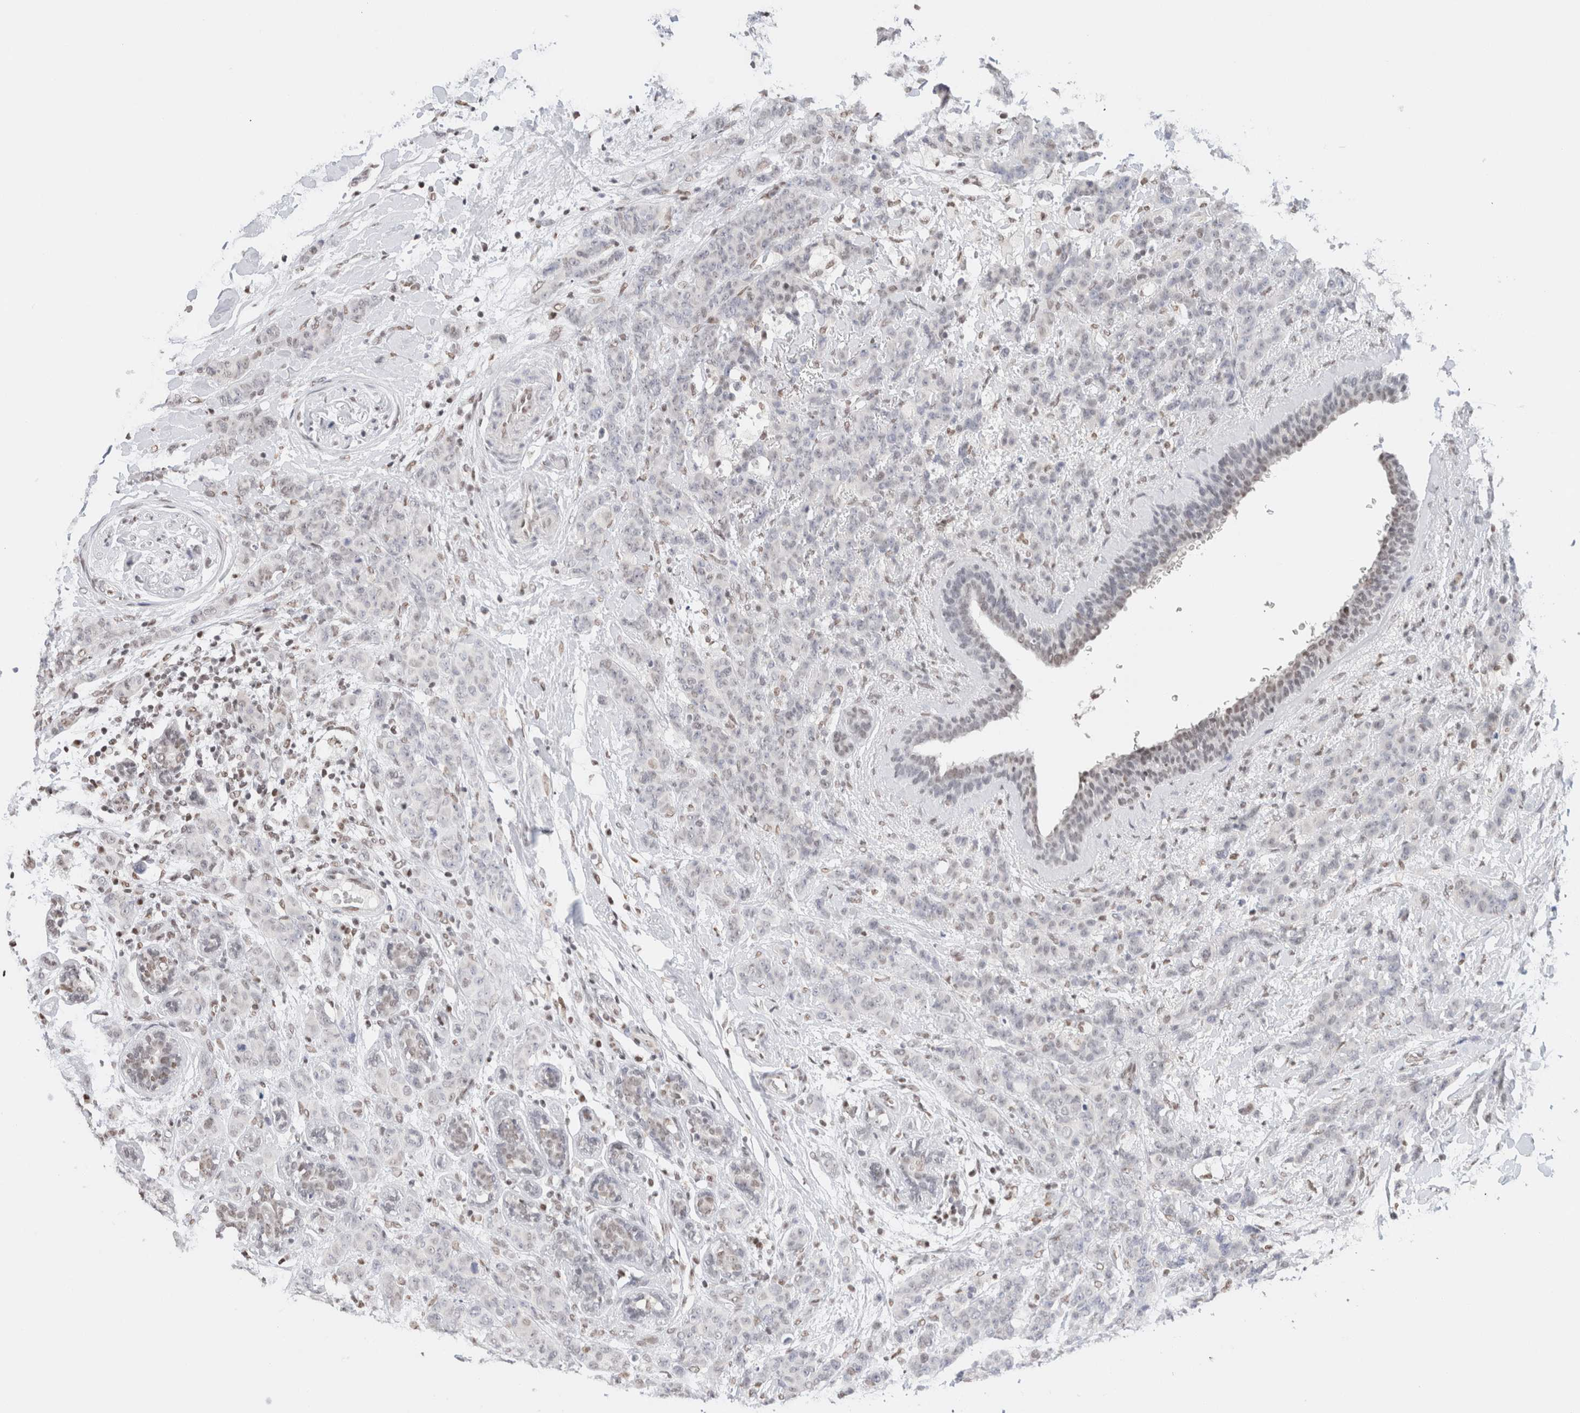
{"staining": {"intensity": "negative", "quantity": "none", "location": "none"}, "tissue": "breast cancer", "cell_type": "Tumor cells", "image_type": "cancer", "snomed": [{"axis": "morphology", "description": "Normal tissue, NOS"}, {"axis": "morphology", "description": "Duct carcinoma"}, {"axis": "topography", "description": "Breast"}], "caption": "IHC micrograph of neoplastic tissue: breast invasive ductal carcinoma stained with DAB (3,3'-diaminobenzidine) demonstrates no significant protein staining in tumor cells.", "gene": "SUPT3H", "patient": {"sex": "female", "age": 40}}